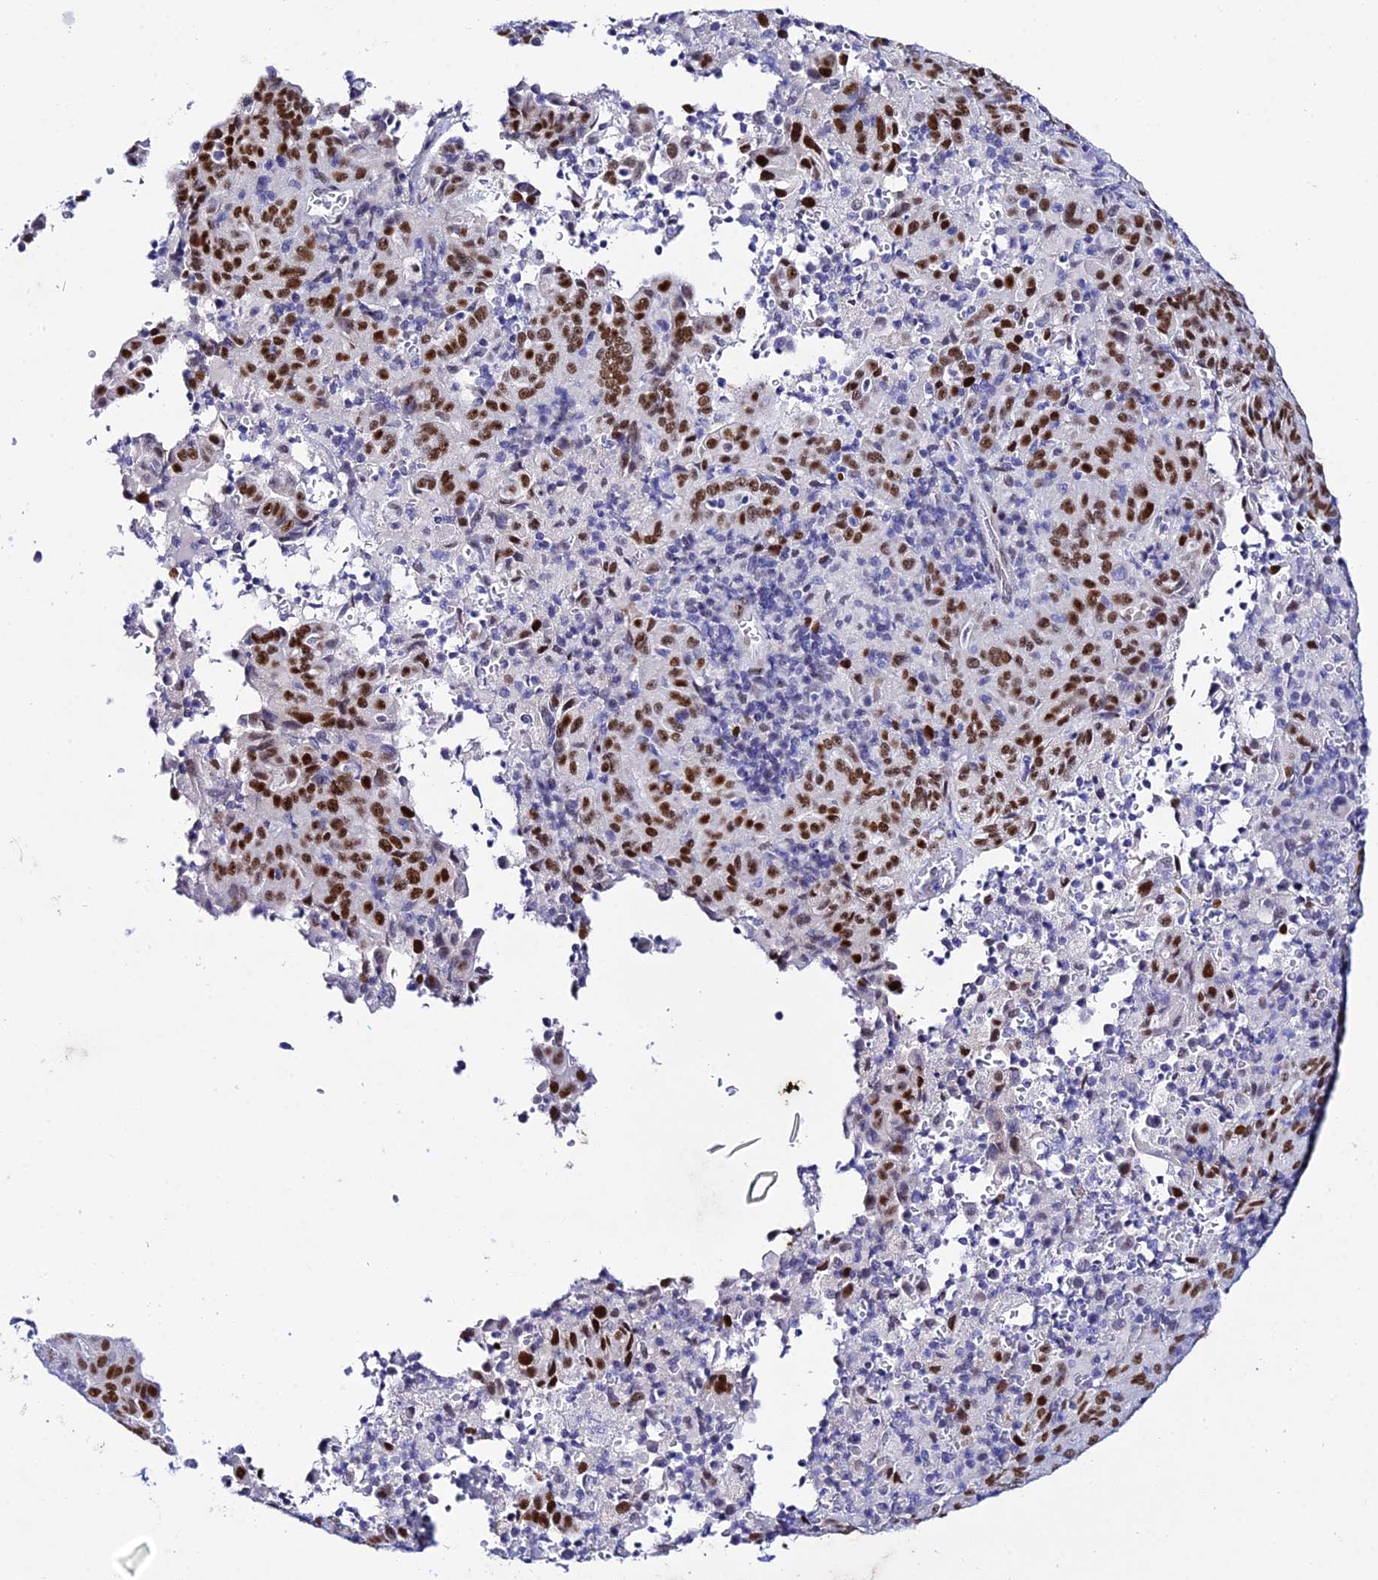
{"staining": {"intensity": "strong", "quantity": ">75%", "location": "nuclear"}, "tissue": "pancreatic cancer", "cell_type": "Tumor cells", "image_type": "cancer", "snomed": [{"axis": "morphology", "description": "Adenocarcinoma, NOS"}, {"axis": "topography", "description": "Pancreas"}], "caption": "Strong nuclear expression for a protein is present in about >75% of tumor cells of pancreatic cancer (adenocarcinoma) using IHC.", "gene": "POFUT2", "patient": {"sex": "male", "age": 63}}